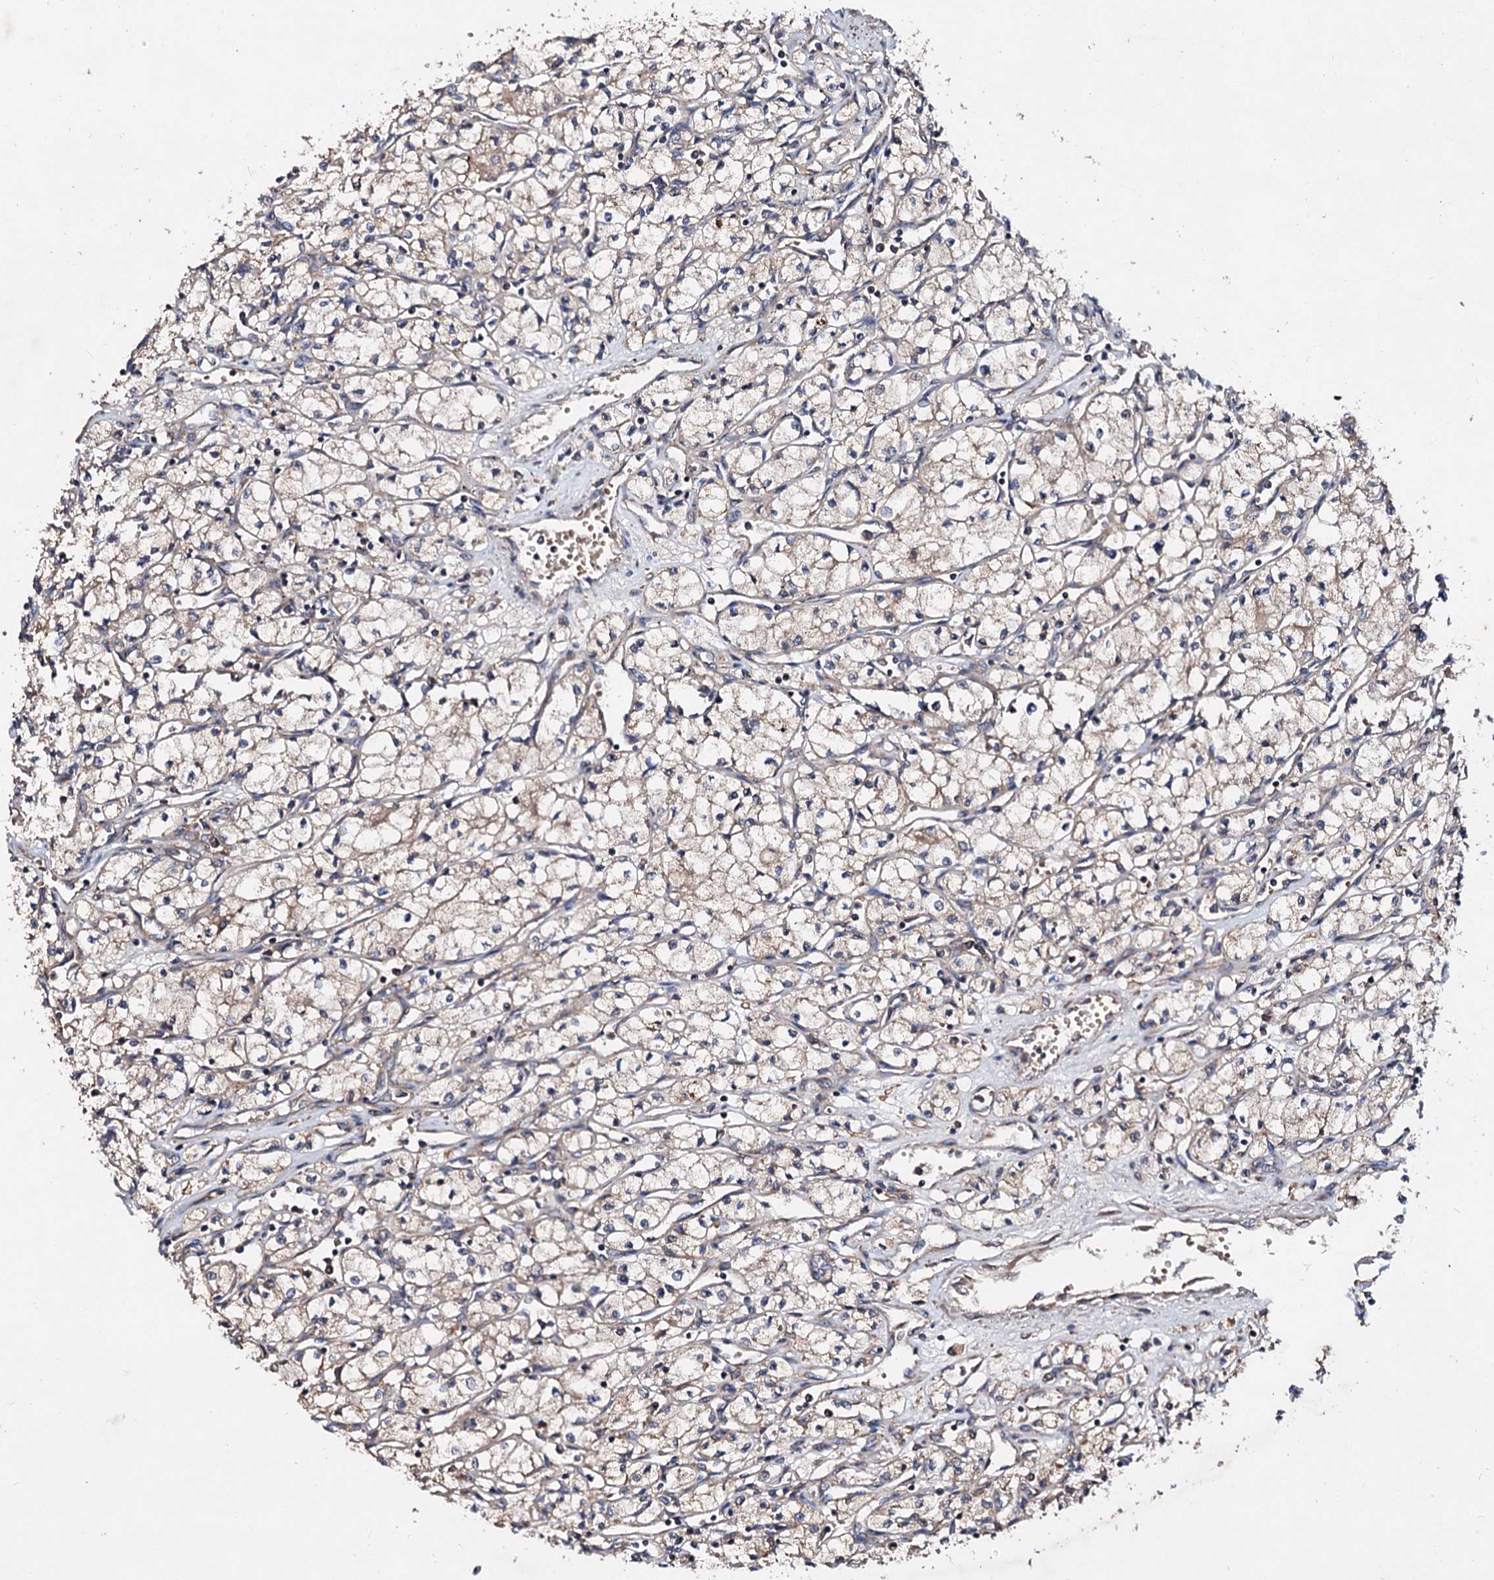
{"staining": {"intensity": "weak", "quantity": "<25%", "location": "cytoplasmic/membranous"}, "tissue": "renal cancer", "cell_type": "Tumor cells", "image_type": "cancer", "snomed": [{"axis": "morphology", "description": "Adenocarcinoma, NOS"}, {"axis": "topography", "description": "Kidney"}], "caption": "This is a histopathology image of IHC staining of adenocarcinoma (renal), which shows no positivity in tumor cells.", "gene": "EXTL1", "patient": {"sex": "male", "age": 59}}